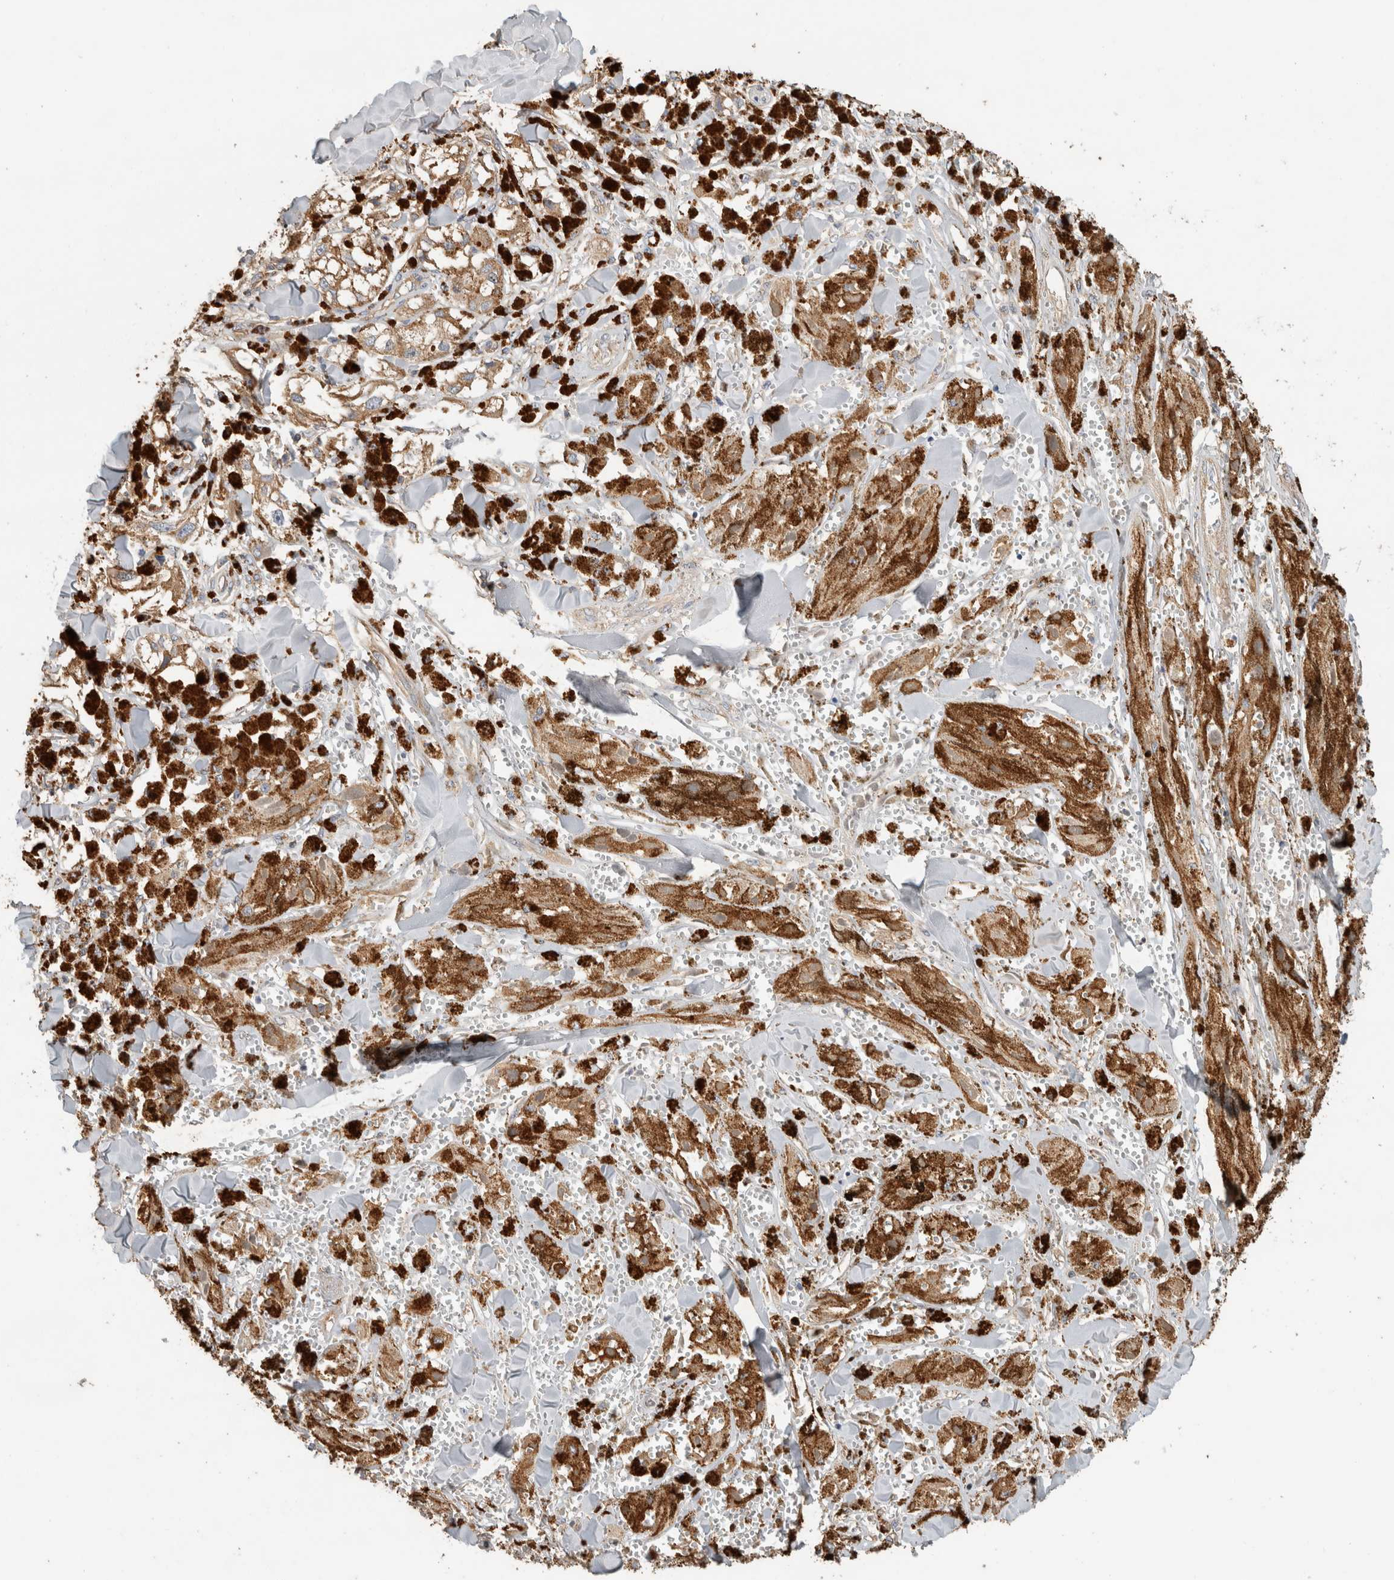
{"staining": {"intensity": "moderate", "quantity": ">75%", "location": "cytoplasmic/membranous"}, "tissue": "melanoma", "cell_type": "Tumor cells", "image_type": "cancer", "snomed": [{"axis": "morphology", "description": "Malignant melanoma, NOS"}, {"axis": "topography", "description": "Skin"}], "caption": "The image exhibits a brown stain indicating the presence of a protein in the cytoplasmic/membranous of tumor cells in malignant melanoma. Nuclei are stained in blue.", "gene": "EIF4G3", "patient": {"sex": "male", "age": 88}}